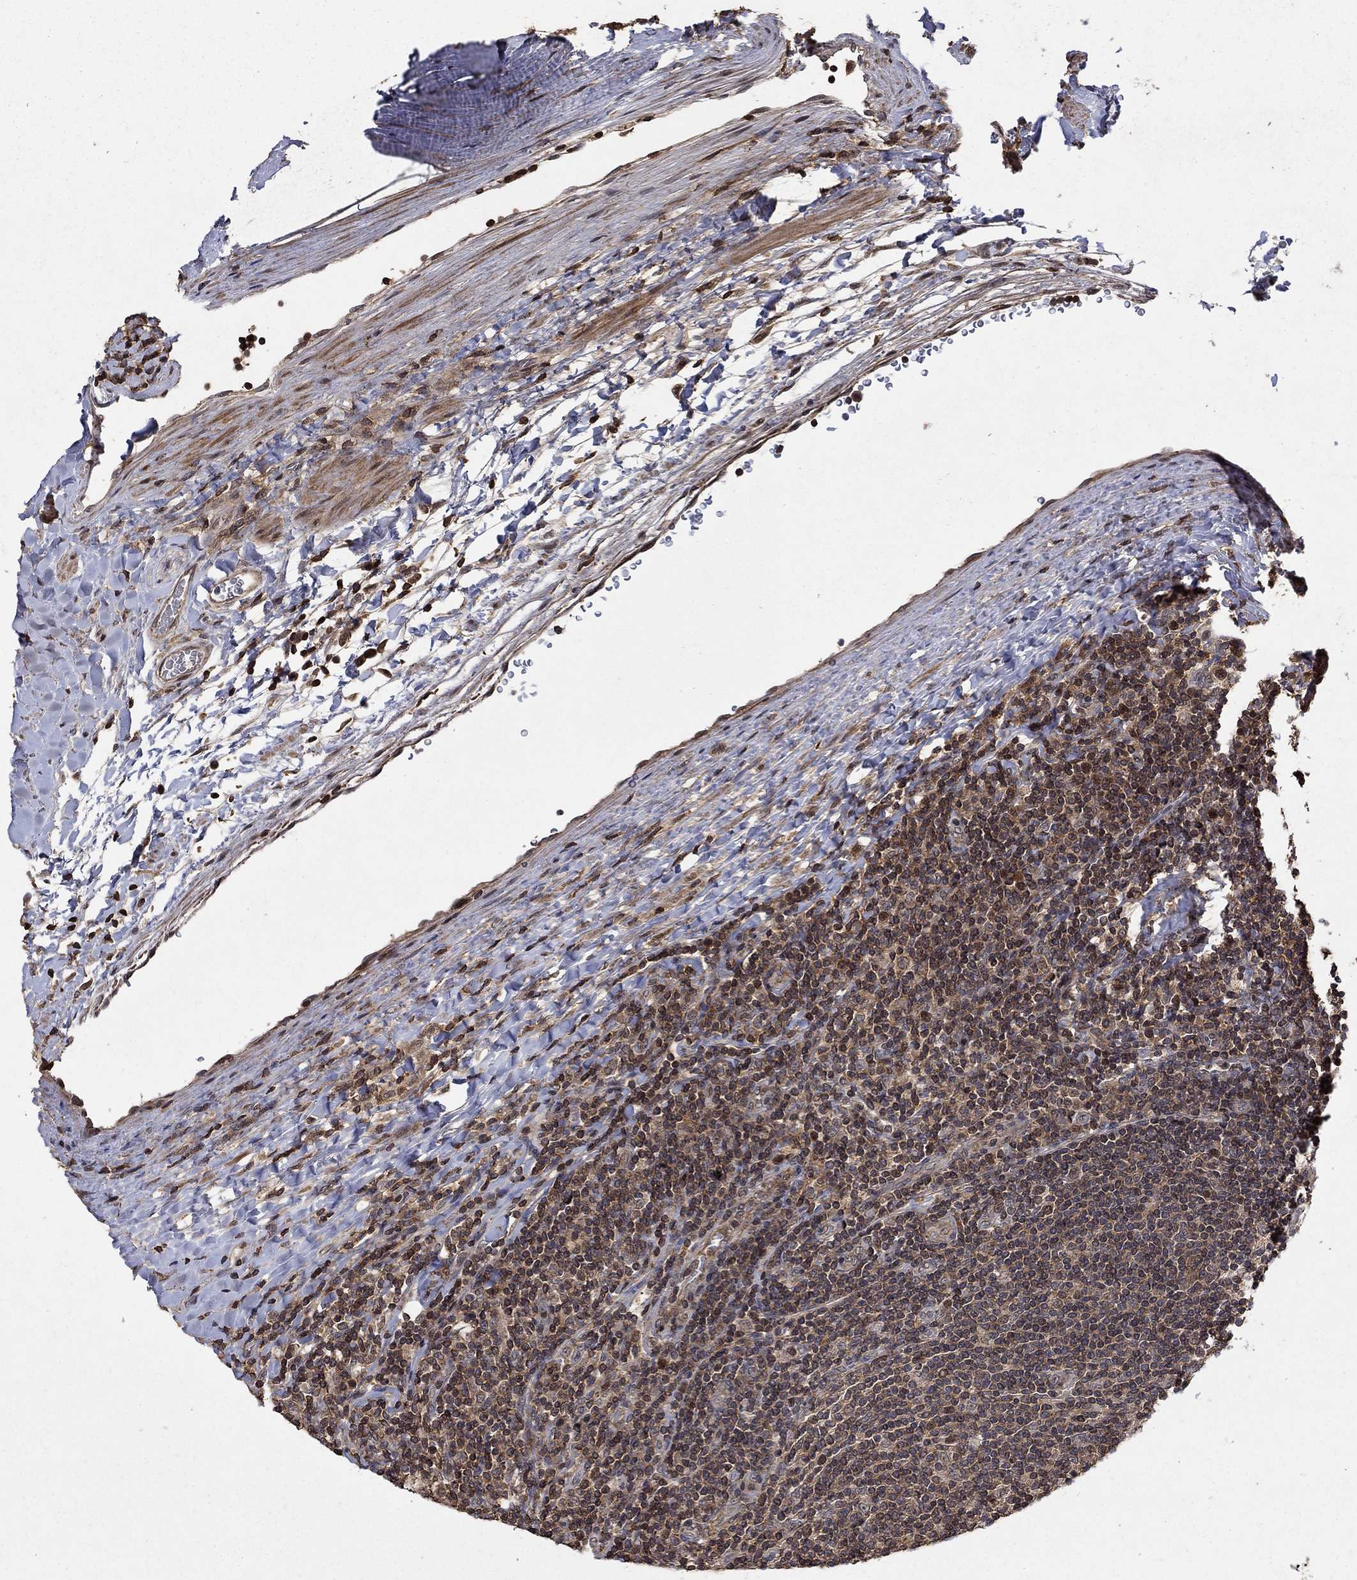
{"staining": {"intensity": "weak", "quantity": "25%-75%", "location": "cytoplasmic/membranous"}, "tissue": "lymphoma", "cell_type": "Tumor cells", "image_type": "cancer", "snomed": [{"axis": "morphology", "description": "Hodgkin's disease, NOS"}, {"axis": "topography", "description": "Lymph node"}], "caption": "Approximately 25%-75% of tumor cells in lymphoma show weak cytoplasmic/membranous protein staining as visualized by brown immunohistochemical staining.", "gene": "CCDC66", "patient": {"sex": "male", "age": 40}}